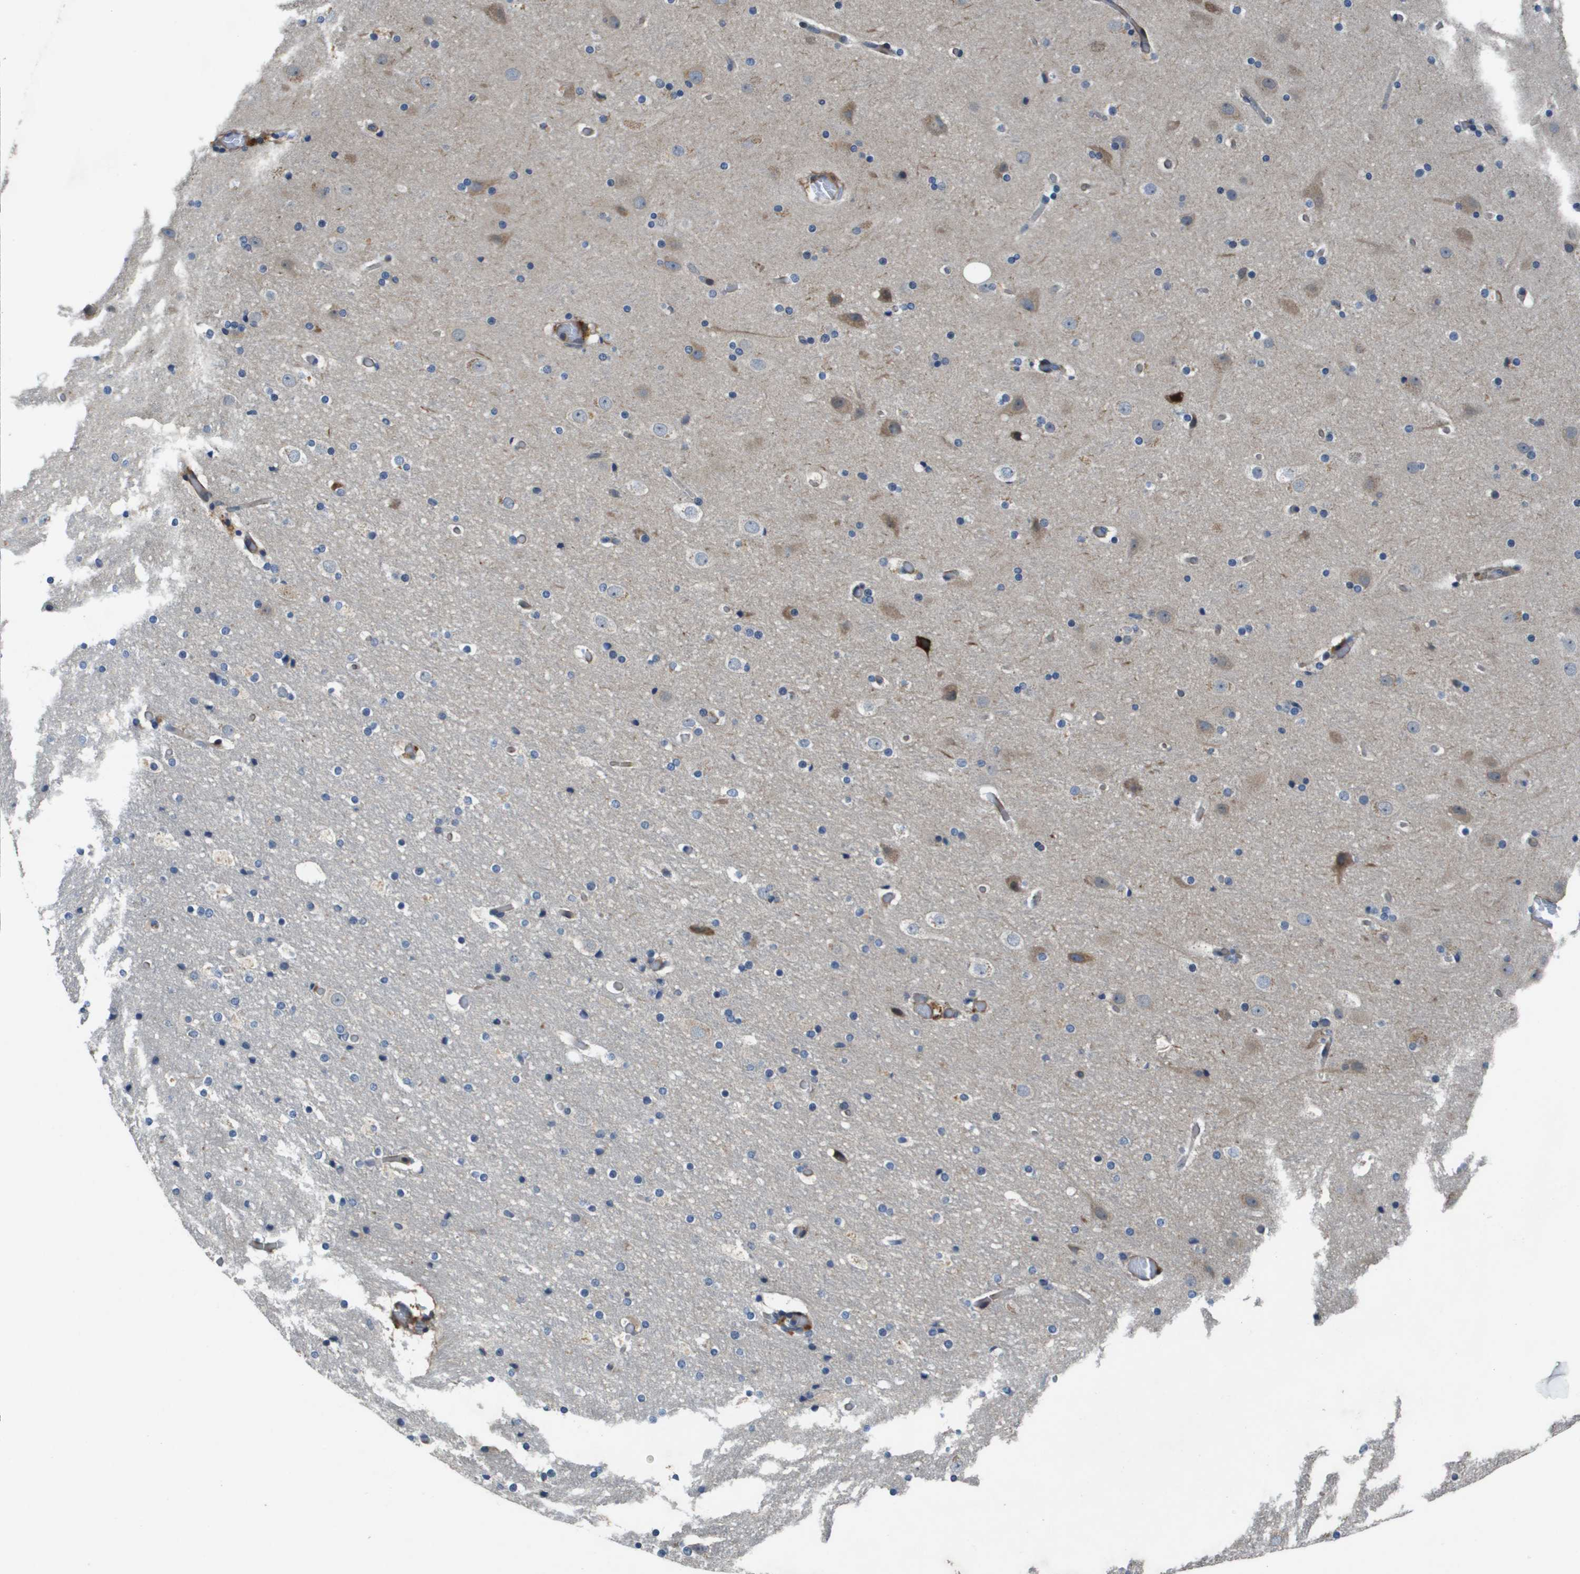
{"staining": {"intensity": "negative", "quantity": "none", "location": "none"}, "tissue": "cerebral cortex", "cell_type": "Endothelial cells", "image_type": "normal", "snomed": [{"axis": "morphology", "description": "Normal tissue, NOS"}, {"axis": "topography", "description": "Cerebral cortex"}], "caption": "An IHC photomicrograph of benign cerebral cortex is shown. There is no staining in endothelial cells of cerebral cortex. (DAB (3,3'-diaminobenzidine) IHC visualized using brightfield microscopy, high magnification).", "gene": "SCN4B", "patient": {"sex": "male", "age": 57}}